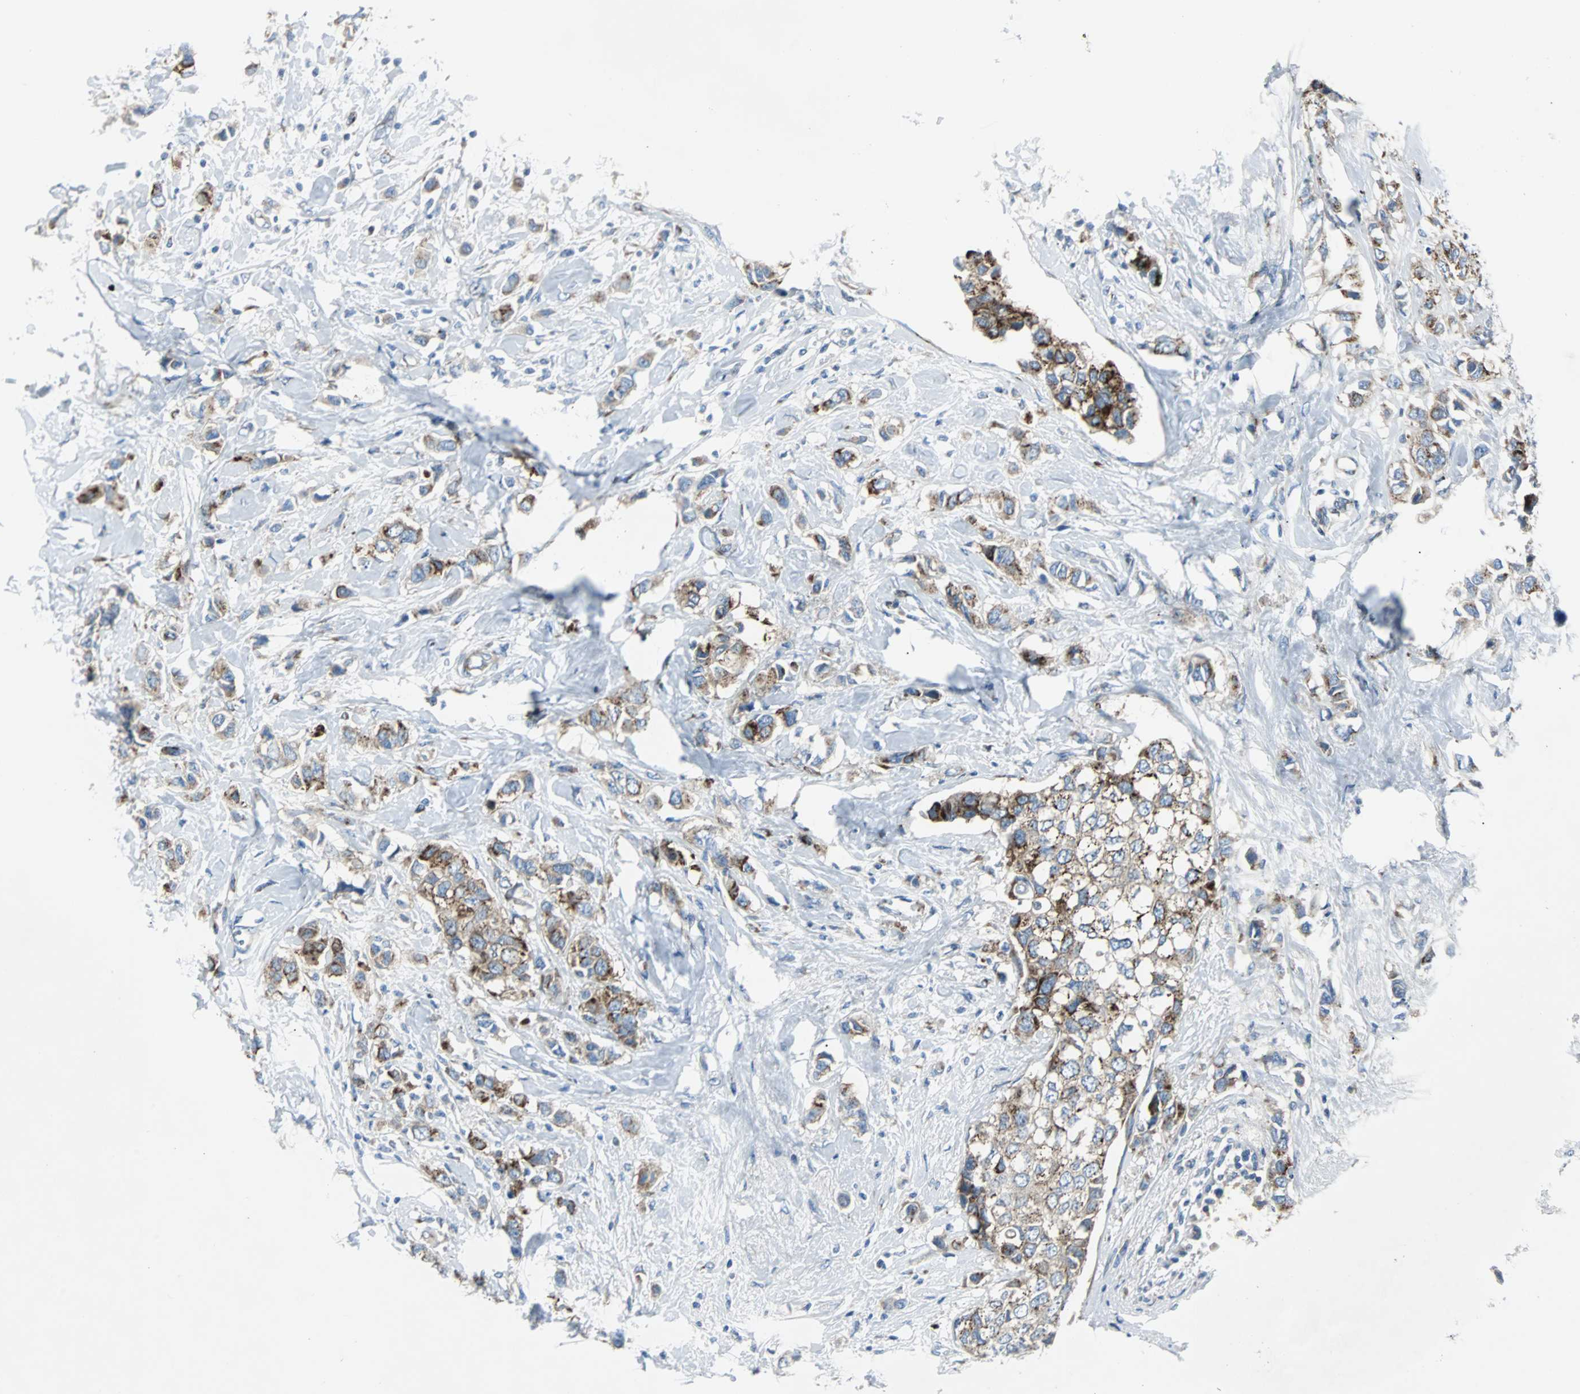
{"staining": {"intensity": "moderate", "quantity": ">75%", "location": "cytoplasmic/membranous"}, "tissue": "breast cancer", "cell_type": "Tumor cells", "image_type": "cancer", "snomed": [{"axis": "morphology", "description": "Duct carcinoma"}, {"axis": "topography", "description": "Breast"}], "caption": "Tumor cells reveal medium levels of moderate cytoplasmic/membranous positivity in approximately >75% of cells in intraductal carcinoma (breast).", "gene": "BBC3", "patient": {"sex": "female", "age": 50}}